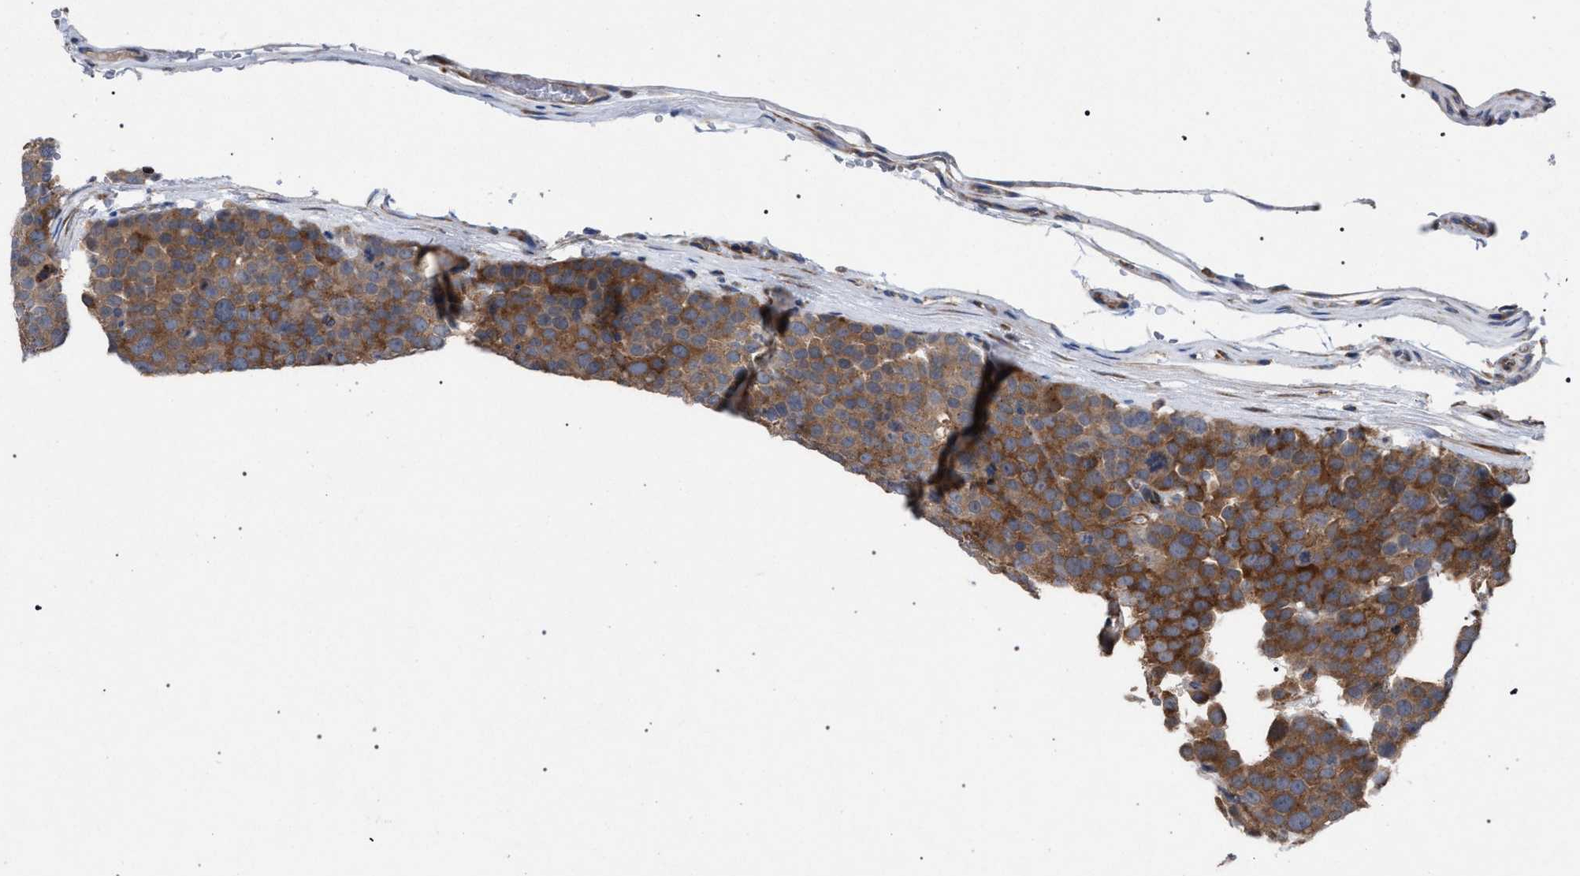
{"staining": {"intensity": "moderate", "quantity": ">75%", "location": "cytoplasmic/membranous"}, "tissue": "testis cancer", "cell_type": "Tumor cells", "image_type": "cancer", "snomed": [{"axis": "morphology", "description": "Seminoma, NOS"}, {"axis": "topography", "description": "Testis"}], "caption": "An immunohistochemistry image of neoplastic tissue is shown. Protein staining in brown labels moderate cytoplasmic/membranous positivity in testis cancer (seminoma) within tumor cells.", "gene": "CDR2L", "patient": {"sex": "male", "age": 71}}